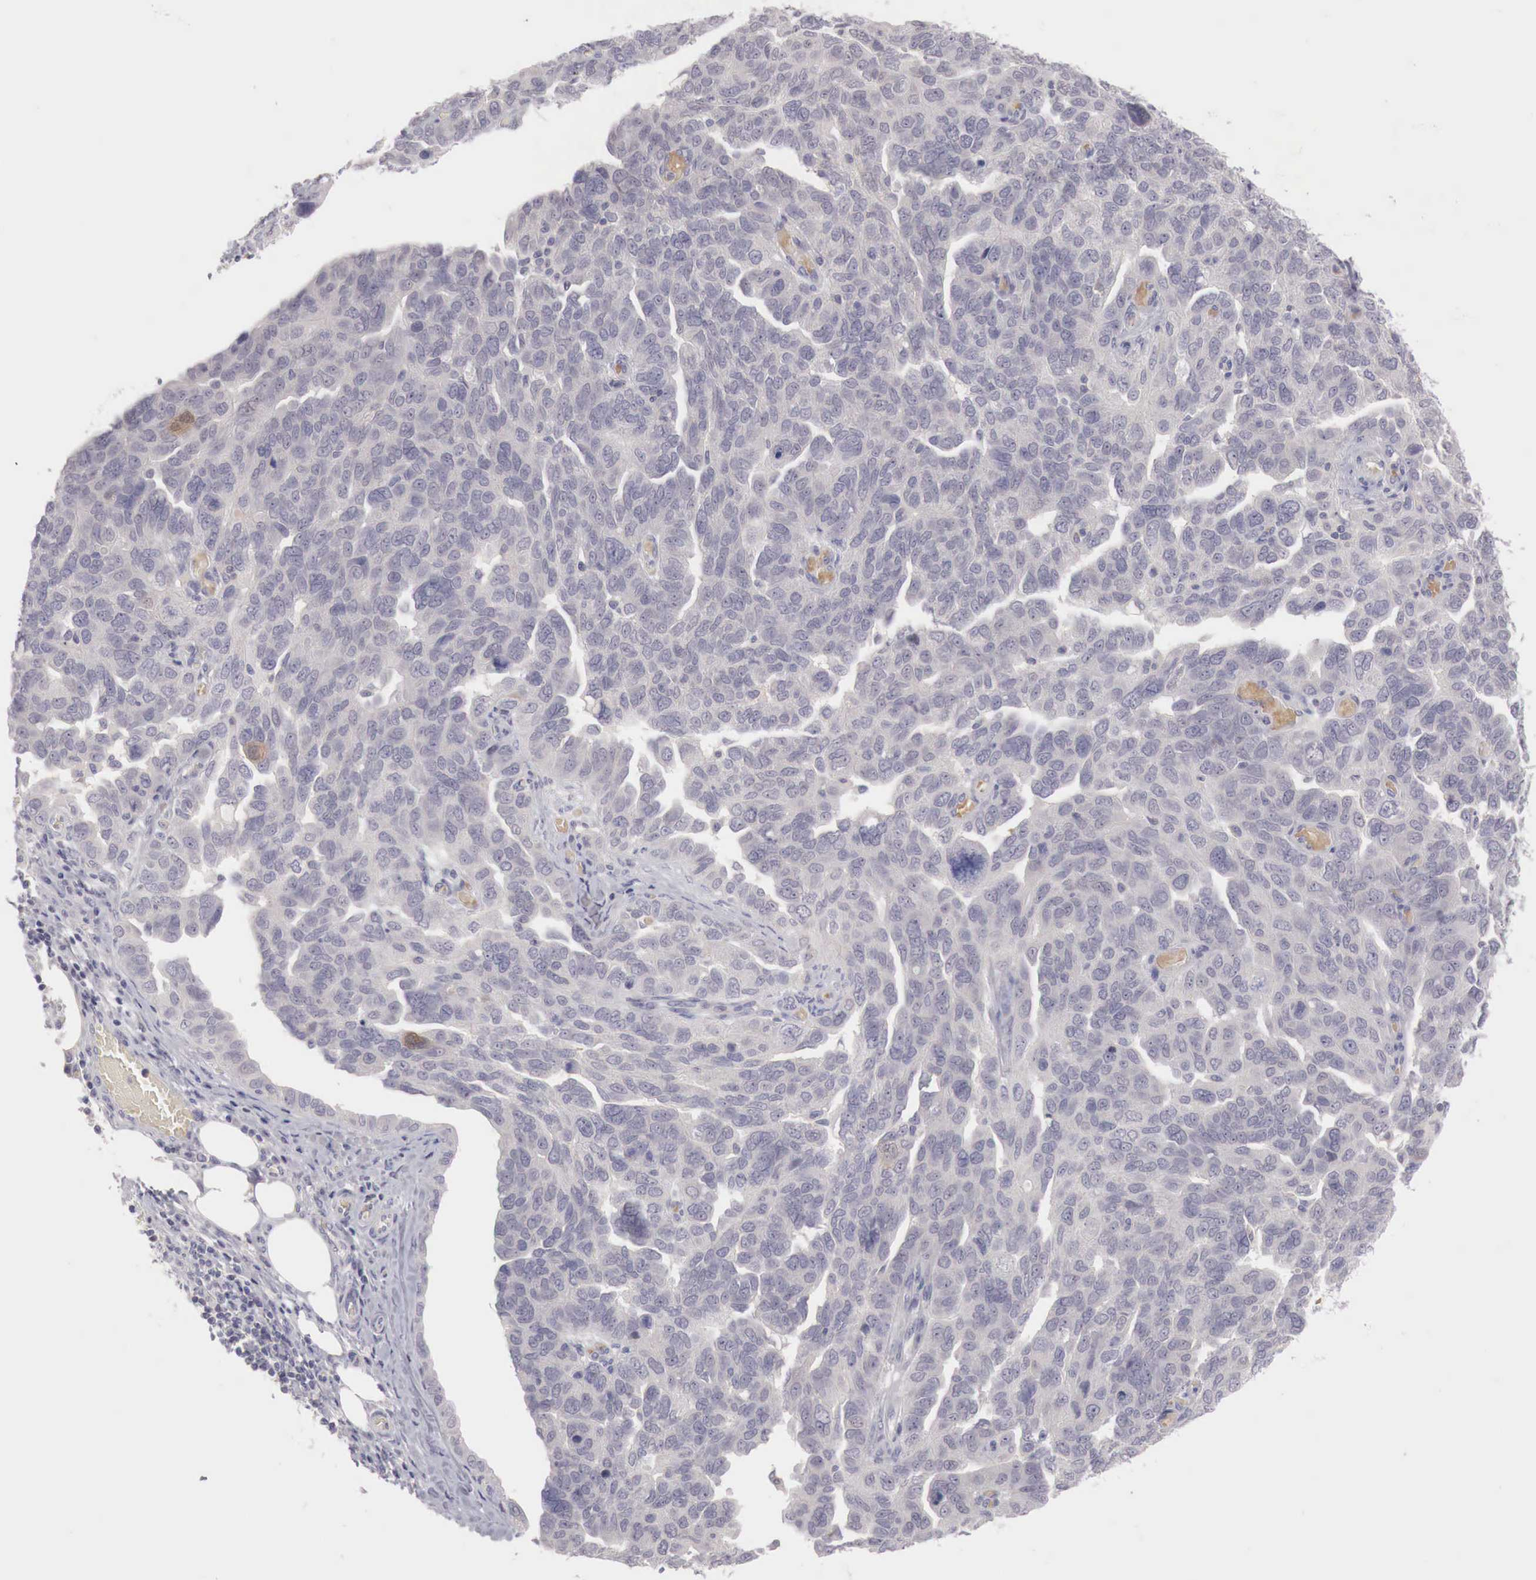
{"staining": {"intensity": "negative", "quantity": "none", "location": "none"}, "tissue": "ovarian cancer", "cell_type": "Tumor cells", "image_type": "cancer", "snomed": [{"axis": "morphology", "description": "Cystadenocarcinoma, serous, NOS"}, {"axis": "topography", "description": "Ovary"}], "caption": "An immunohistochemistry histopathology image of ovarian cancer (serous cystadenocarcinoma) is shown. There is no staining in tumor cells of ovarian cancer (serous cystadenocarcinoma).", "gene": "GATA1", "patient": {"sex": "female", "age": 64}}